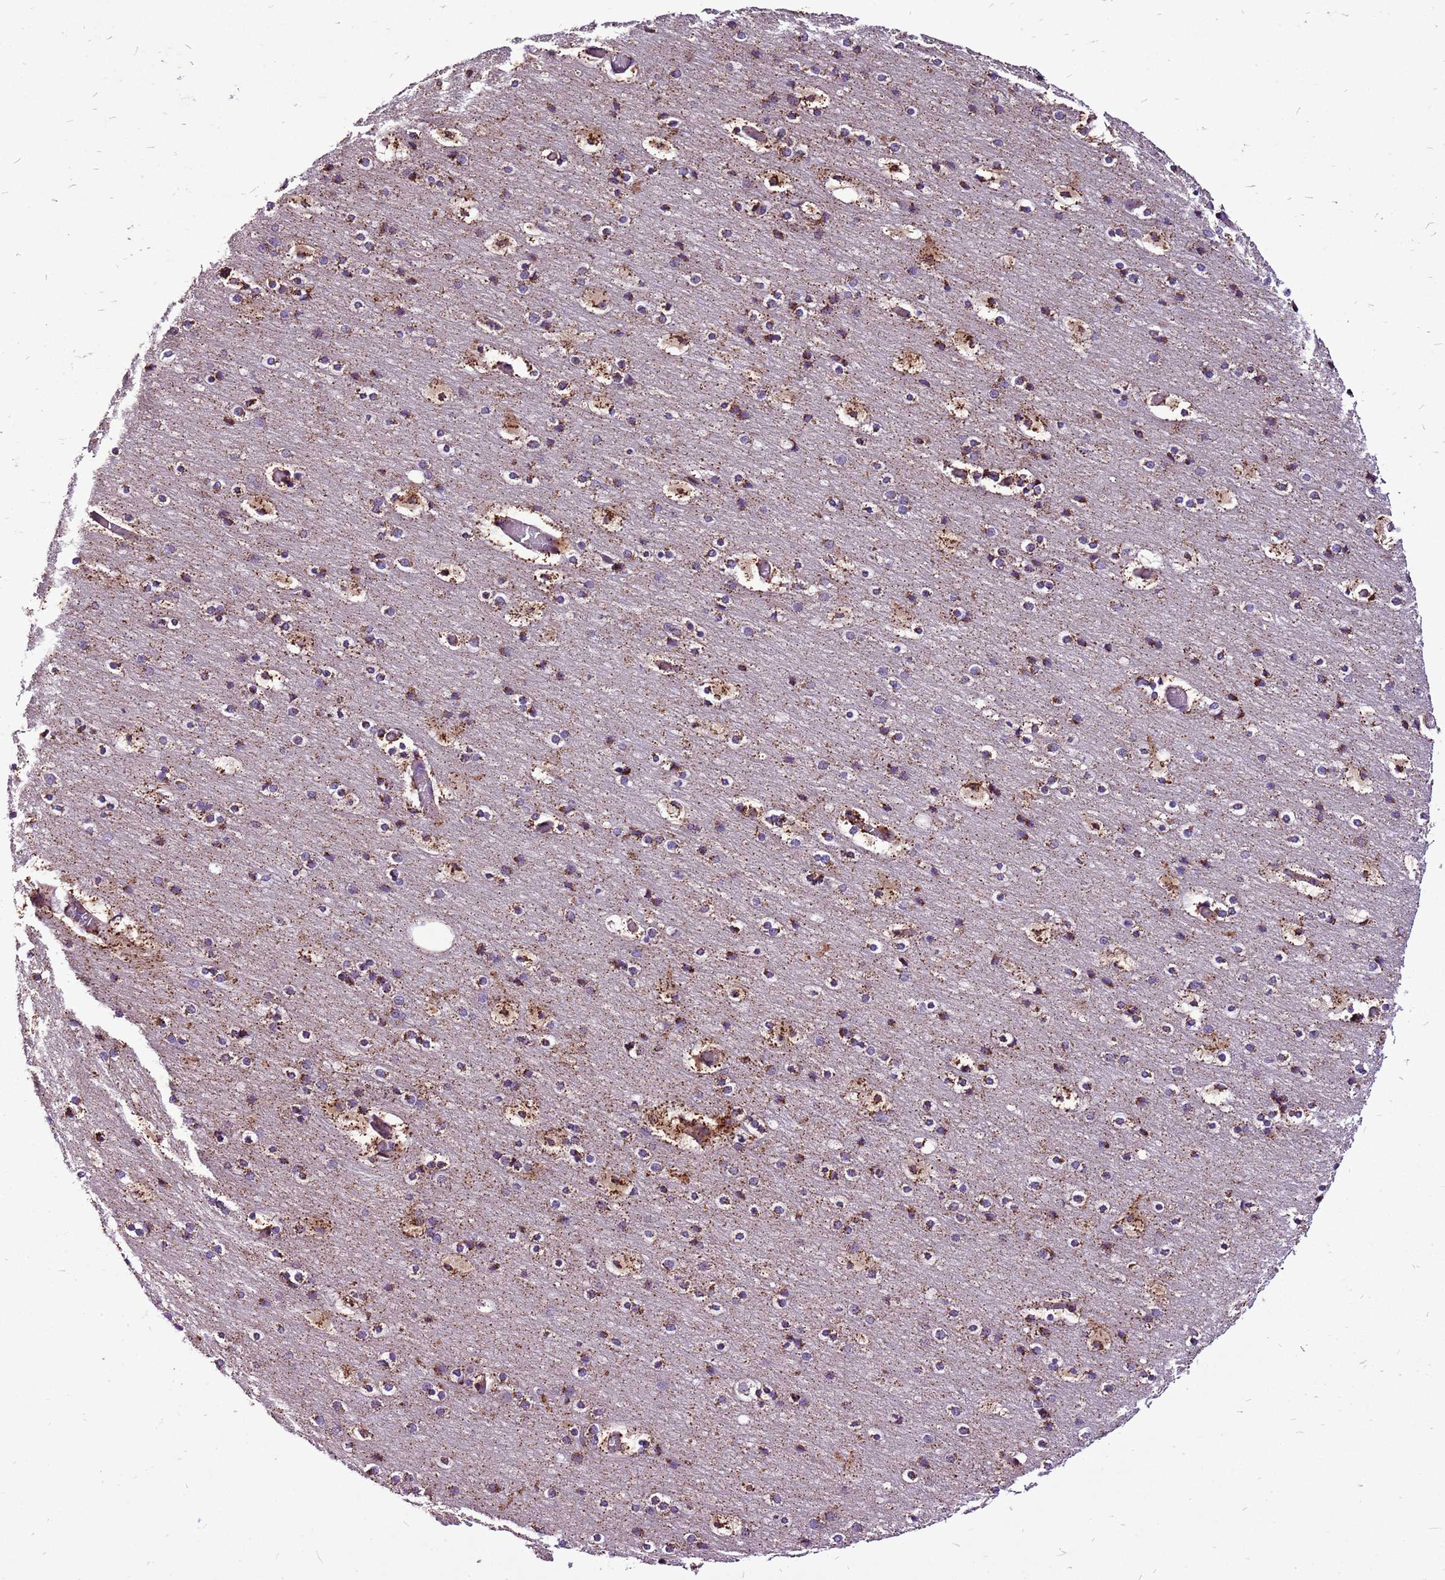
{"staining": {"intensity": "moderate", "quantity": ">75%", "location": "cytoplasmic/membranous"}, "tissue": "cerebral cortex", "cell_type": "Endothelial cells", "image_type": "normal", "snomed": [{"axis": "morphology", "description": "Normal tissue, NOS"}, {"axis": "topography", "description": "Cerebral cortex"}], "caption": "IHC staining of benign cerebral cortex, which exhibits medium levels of moderate cytoplasmic/membranous positivity in about >75% of endothelial cells indicating moderate cytoplasmic/membranous protein expression. The staining was performed using DAB (brown) for protein detection and nuclei were counterstained in hematoxylin (blue).", "gene": "GCDH", "patient": {"sex": "male", "age": 57}}